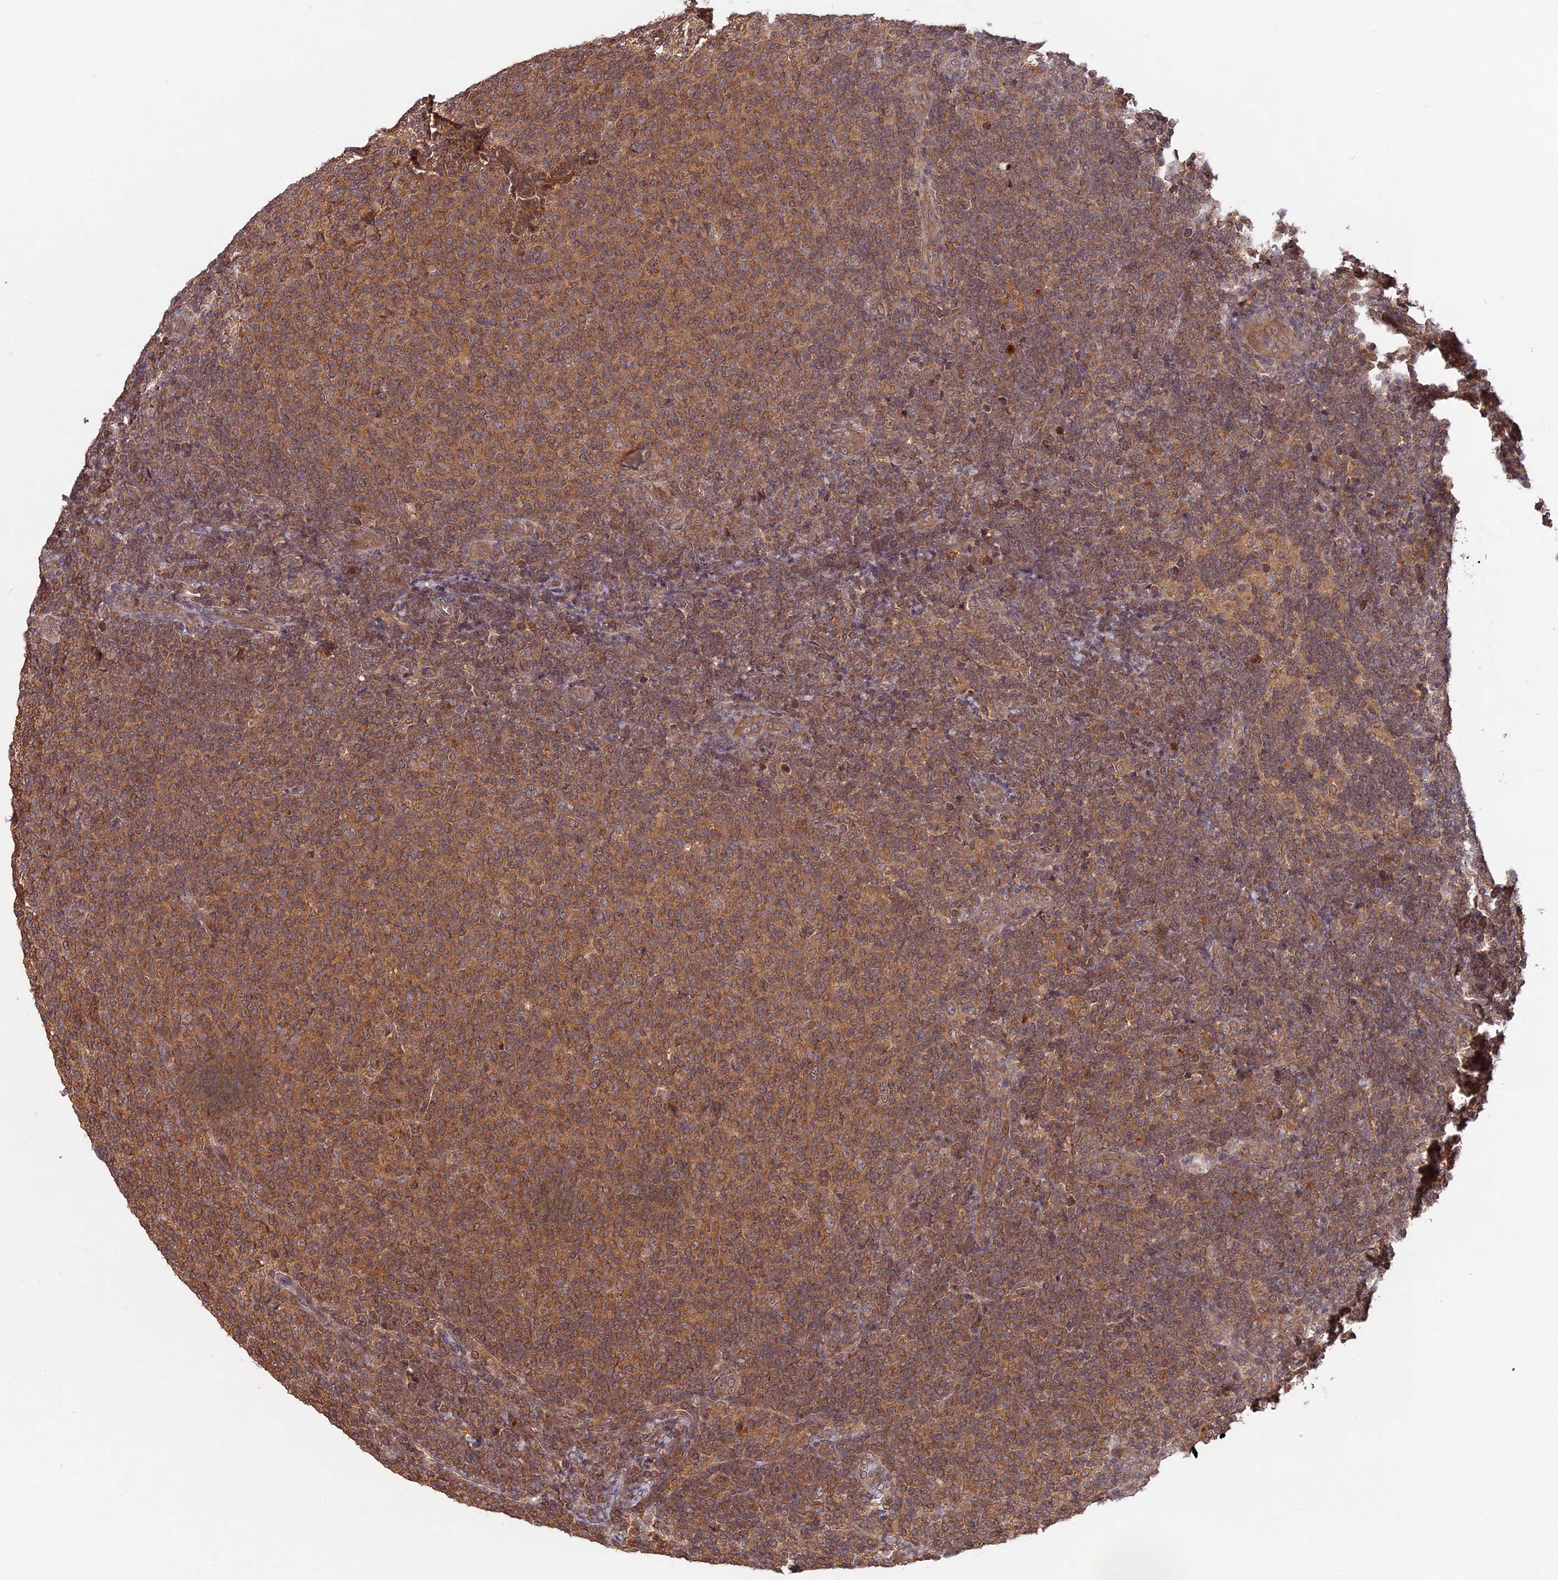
{"staining": {"intensity": "moderate", "quantity": ">75%", "location": "cytoplasmic/membranous"}, "tissue": "lymphoma", "cell_type": "Tumor cells", "image_type": "cancer", "snomed": [{"axis": "morphology", "description": "Malignant lymphoma, non-Hodgkin's type, Low grade"}, {"axis": "topography", "description": "Lymph node"}], "caption": "This is a micrograph of immunohistochemistry (IHC) staining of low-grade malignant lymphoma, non-Hodgkin's type, which shows moderate staining in the cytoplasmic/membranous of tumor cells.", "gene": "CHAC1", "patient": {"sex": "male", "age": 66}}